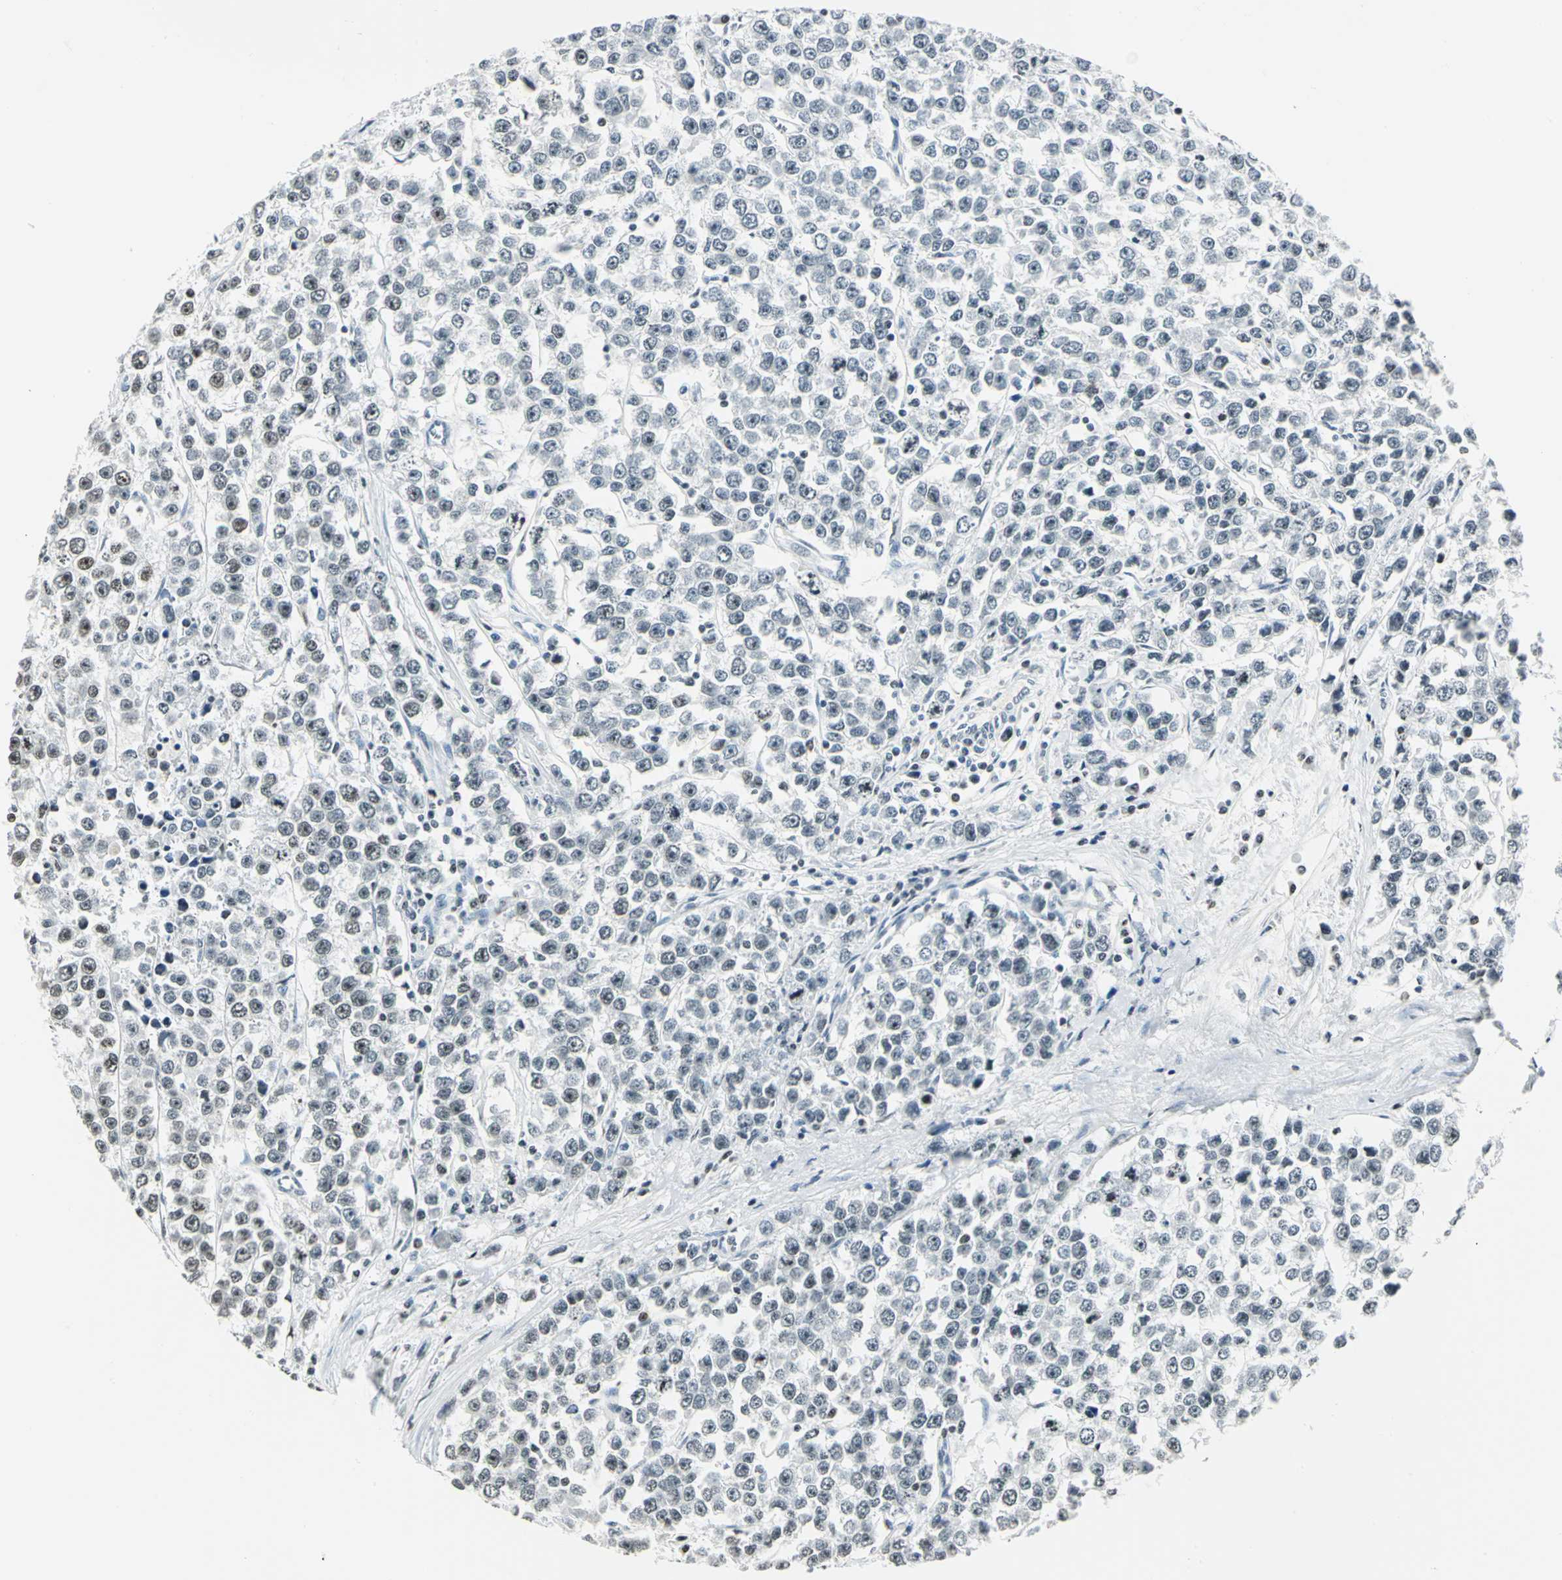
{"staining": {"intensity": "negative", "quantity": "none", "location": "none"}, "tissue": "testis cancer", "cell_type": "Tumor cells", "image_type": "cancer", "snomed": [{"axis": "morphology", "description": "Seminoma, NOS"}, {"axis": "morphology", "description": "Carcinoma, Embryonal, NOS"}, {"axis": "topography", "description": "Testis"}], "caption": "An immunohistochemistry (IHC) photomicrograph of testis cancer (seminoma) is shown. There is no staining in tumor cells of testis cancer (seminoma).", "gene": "MCM4", "patient": {"sex": "male", "age": 52}}